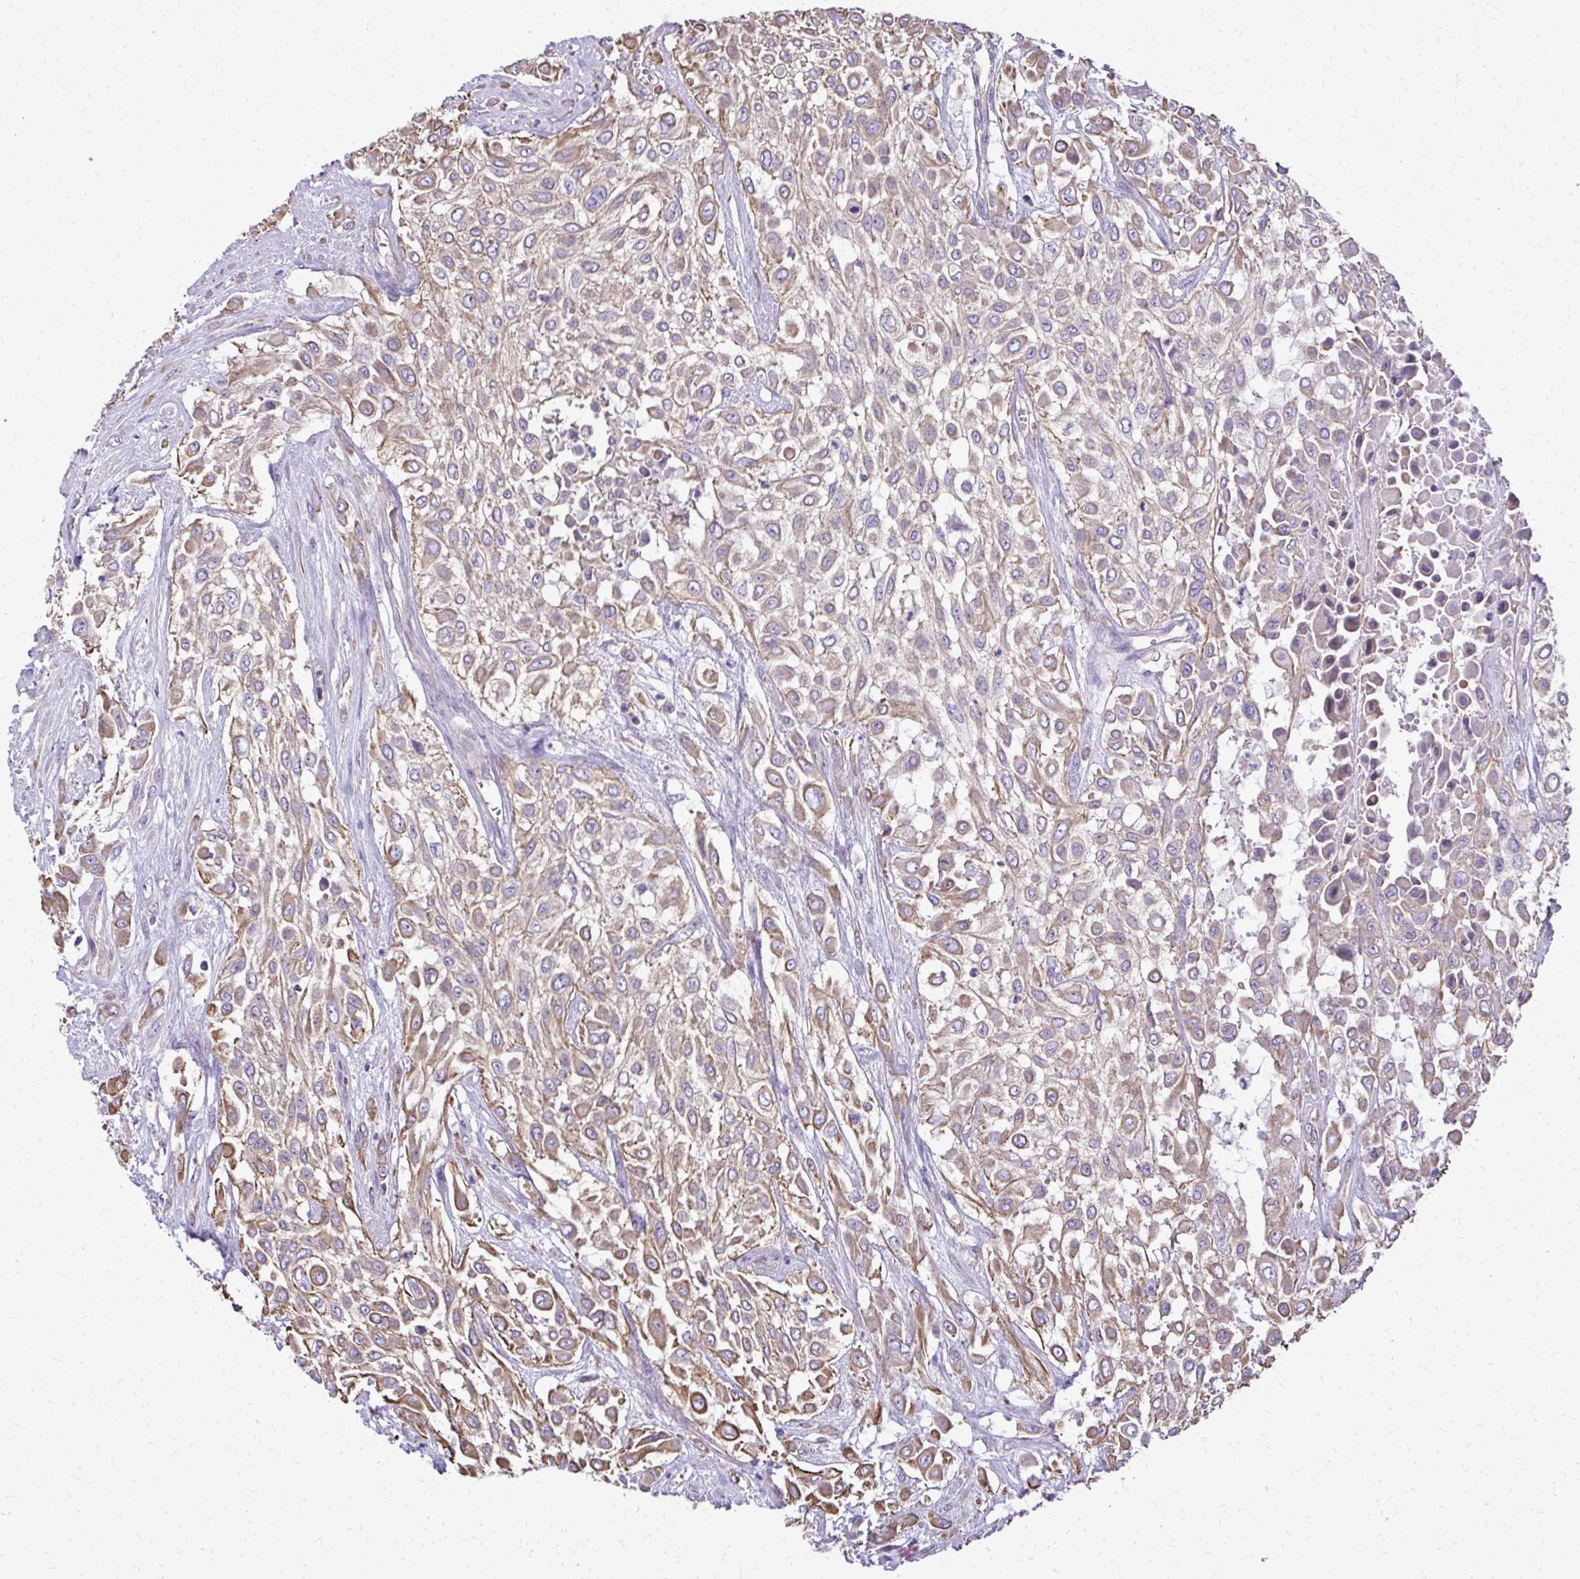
{"staining": {"intensity": "moderate", "quantity": "25%-75%", "location": "cytoplasmic/membranous"}, "tissue": "urothelial cancer", "cell_type": "Tumor cells", "image_type": "cancer", "snomed": [{"axis": "morphology", "description": "Urothelial carcinoma, High grade"}, {"axis": "topography", "description": "Urinary bladder"}], "caption": "High-magnification brightfield microscopy of urothelial cancer stained with DAB (3,3'-diaminobenzidine) (brown) and counterstained with hematoxylin (blue). tumor cells exhibit moderate cytoplasmic/membranous staining is appreciated in approximately25%-75% of cells.", "gene": "RUNDC3B", "patient": {"sex": "male", "age": 57}}